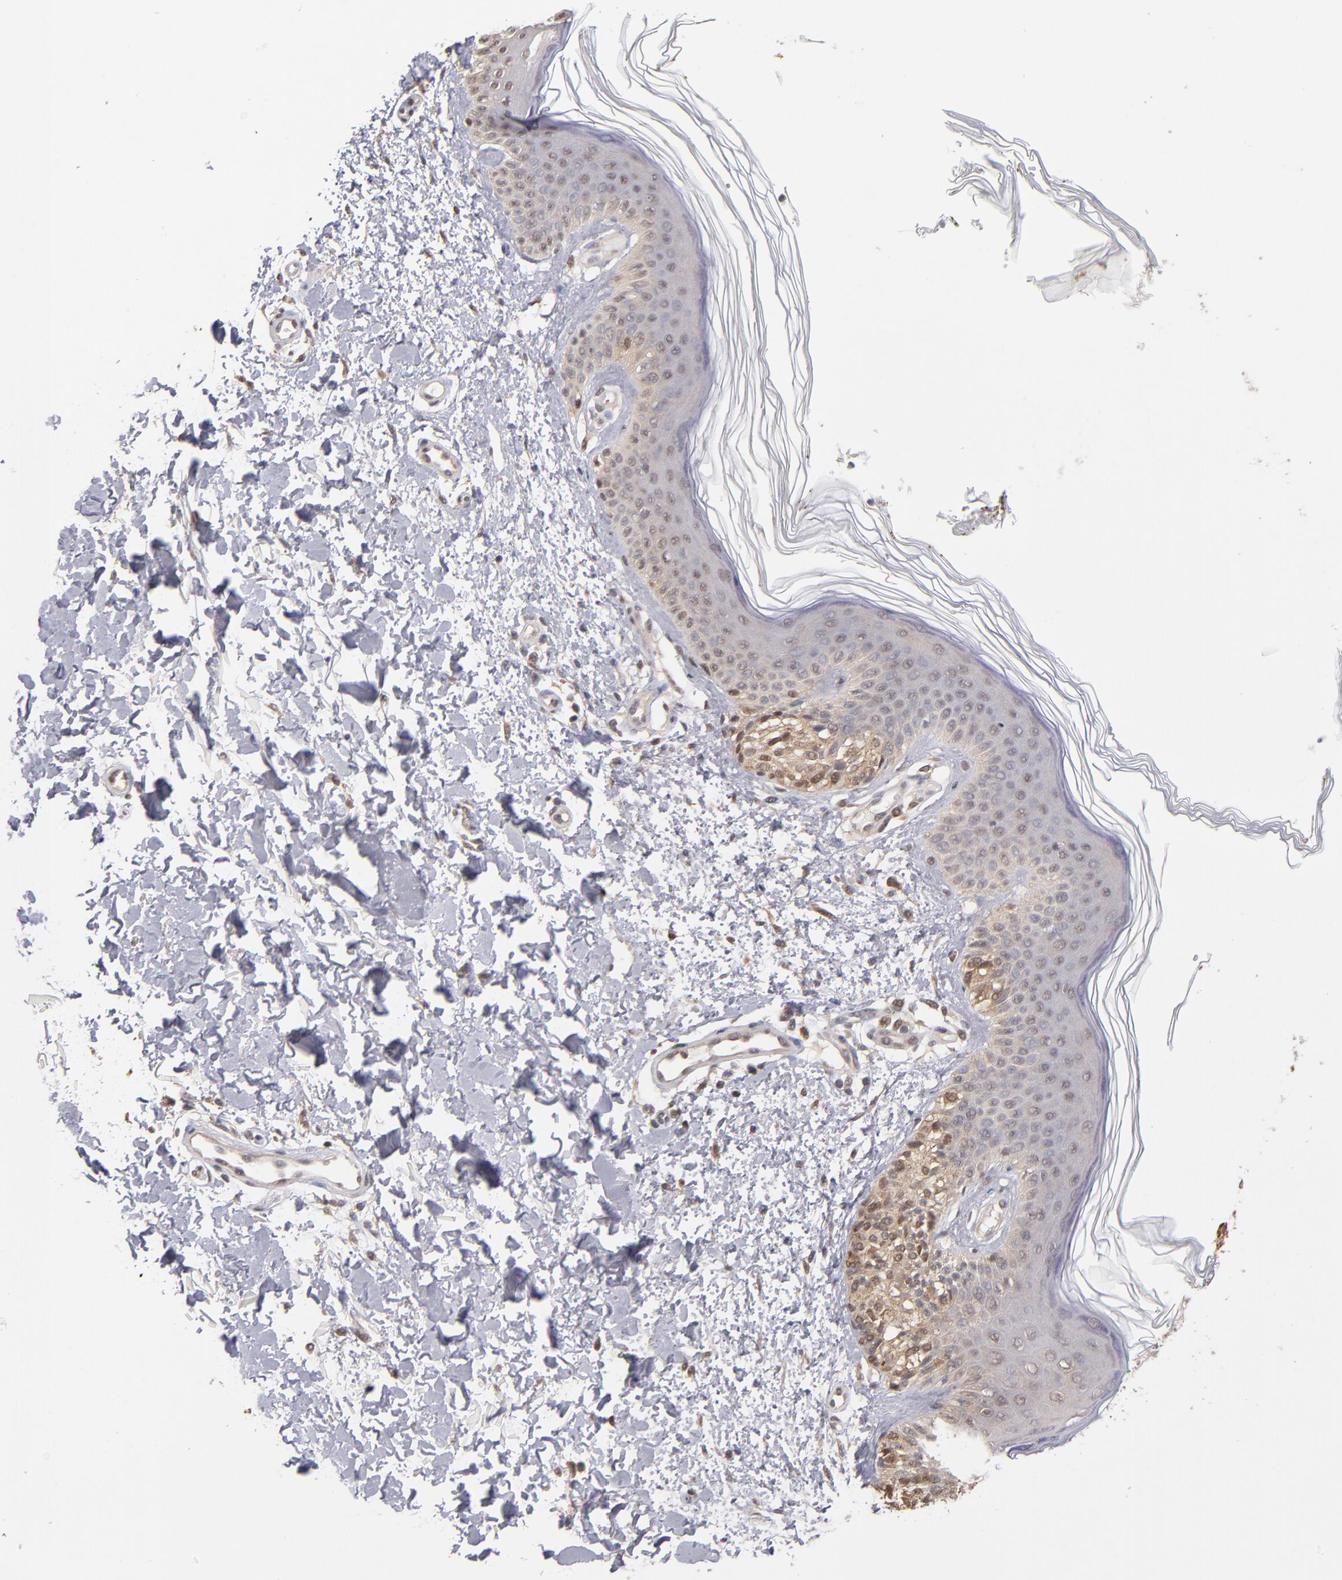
{"staining": {"intensity": "weak", "quantity": "25%-75%", "location": "cytoplasmic/membranous"}, "tissue": "melanoma", "cell_type": "Tumor cells", "image_type": "cancer", "snomed": [{"axis": "morphology", "description": "Normal tissue, NOS"}, {"axis": "morphology", "description": "Malignant melanoma, NOS"}, {"axis": "topography", "description": "Skin"}], "caption": "Malignant melanoma was stained to show a protein in brown. There is low levels of weak cytoplasmic/membranous staining in about 25%-75% of tumor cells.", "gene": "PSMD10", "patient": {"sex": "male", "age": 83}}